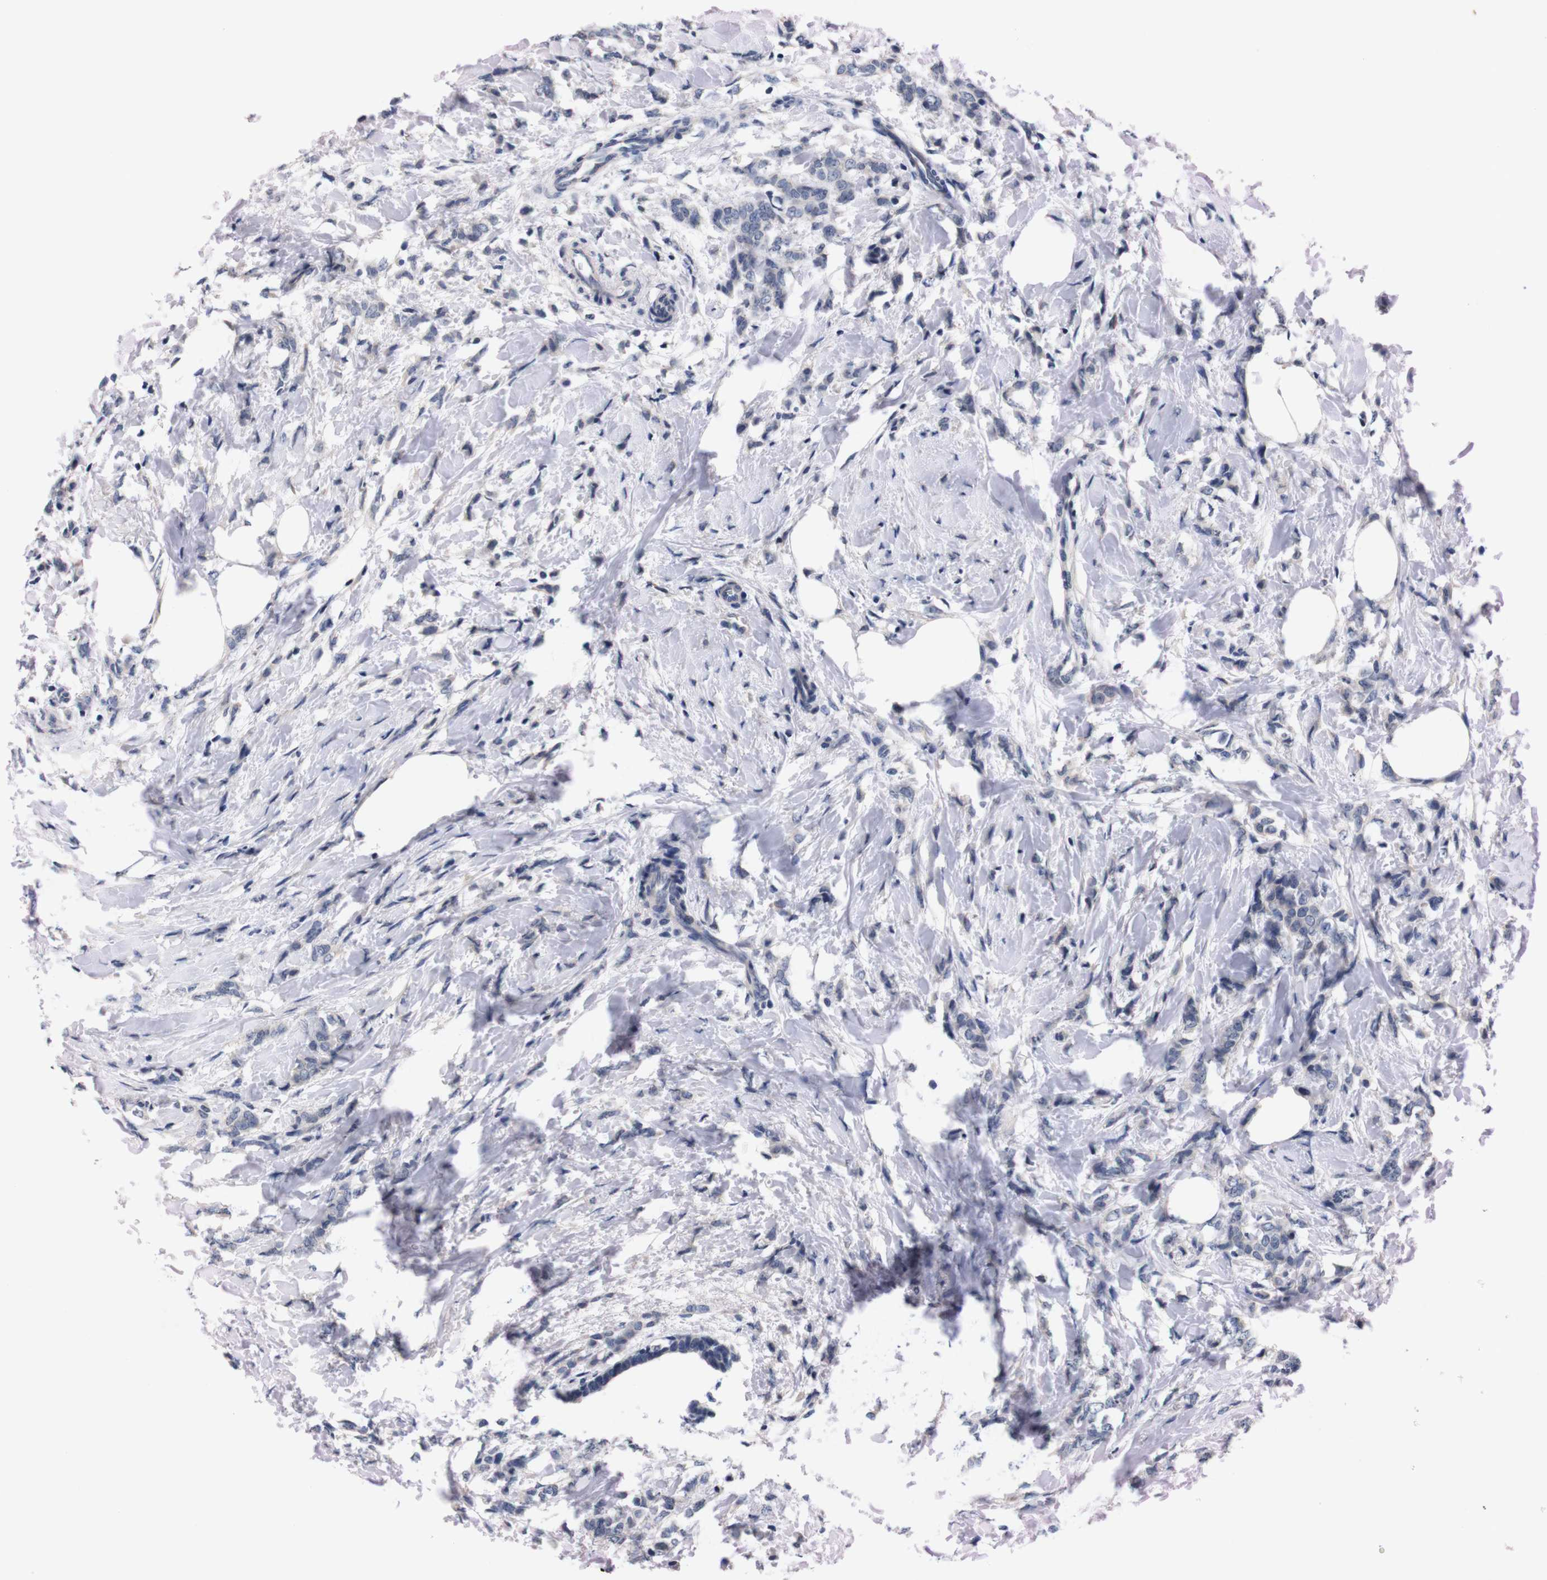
{"staining": {"intensity": "negative", "quantity": "none", "location": "none"}, "tissue": "breast cancer", "cell_type": "Tumor cells", "image_type": "cancer", "snomed": [{"axis": "morphology", "description": "Lobular carcinoma, in situ"}, {"axis": "morphology", "description": "Lobular carcinoma"}, {"axis": "topography", "description": "Breast"}], "caption": "Photomicrograph shows no protein staining in tumor cells of breast cancer tissue. Brightfield microscopy of immunohistochemistry stained with DAB (3,3'-diaminobenzidine) (brown) and hematoxylin (blue), captured at high magnification.", "gene": "TNFRSF21", "patient": {"sex": "female", "age": 41}}